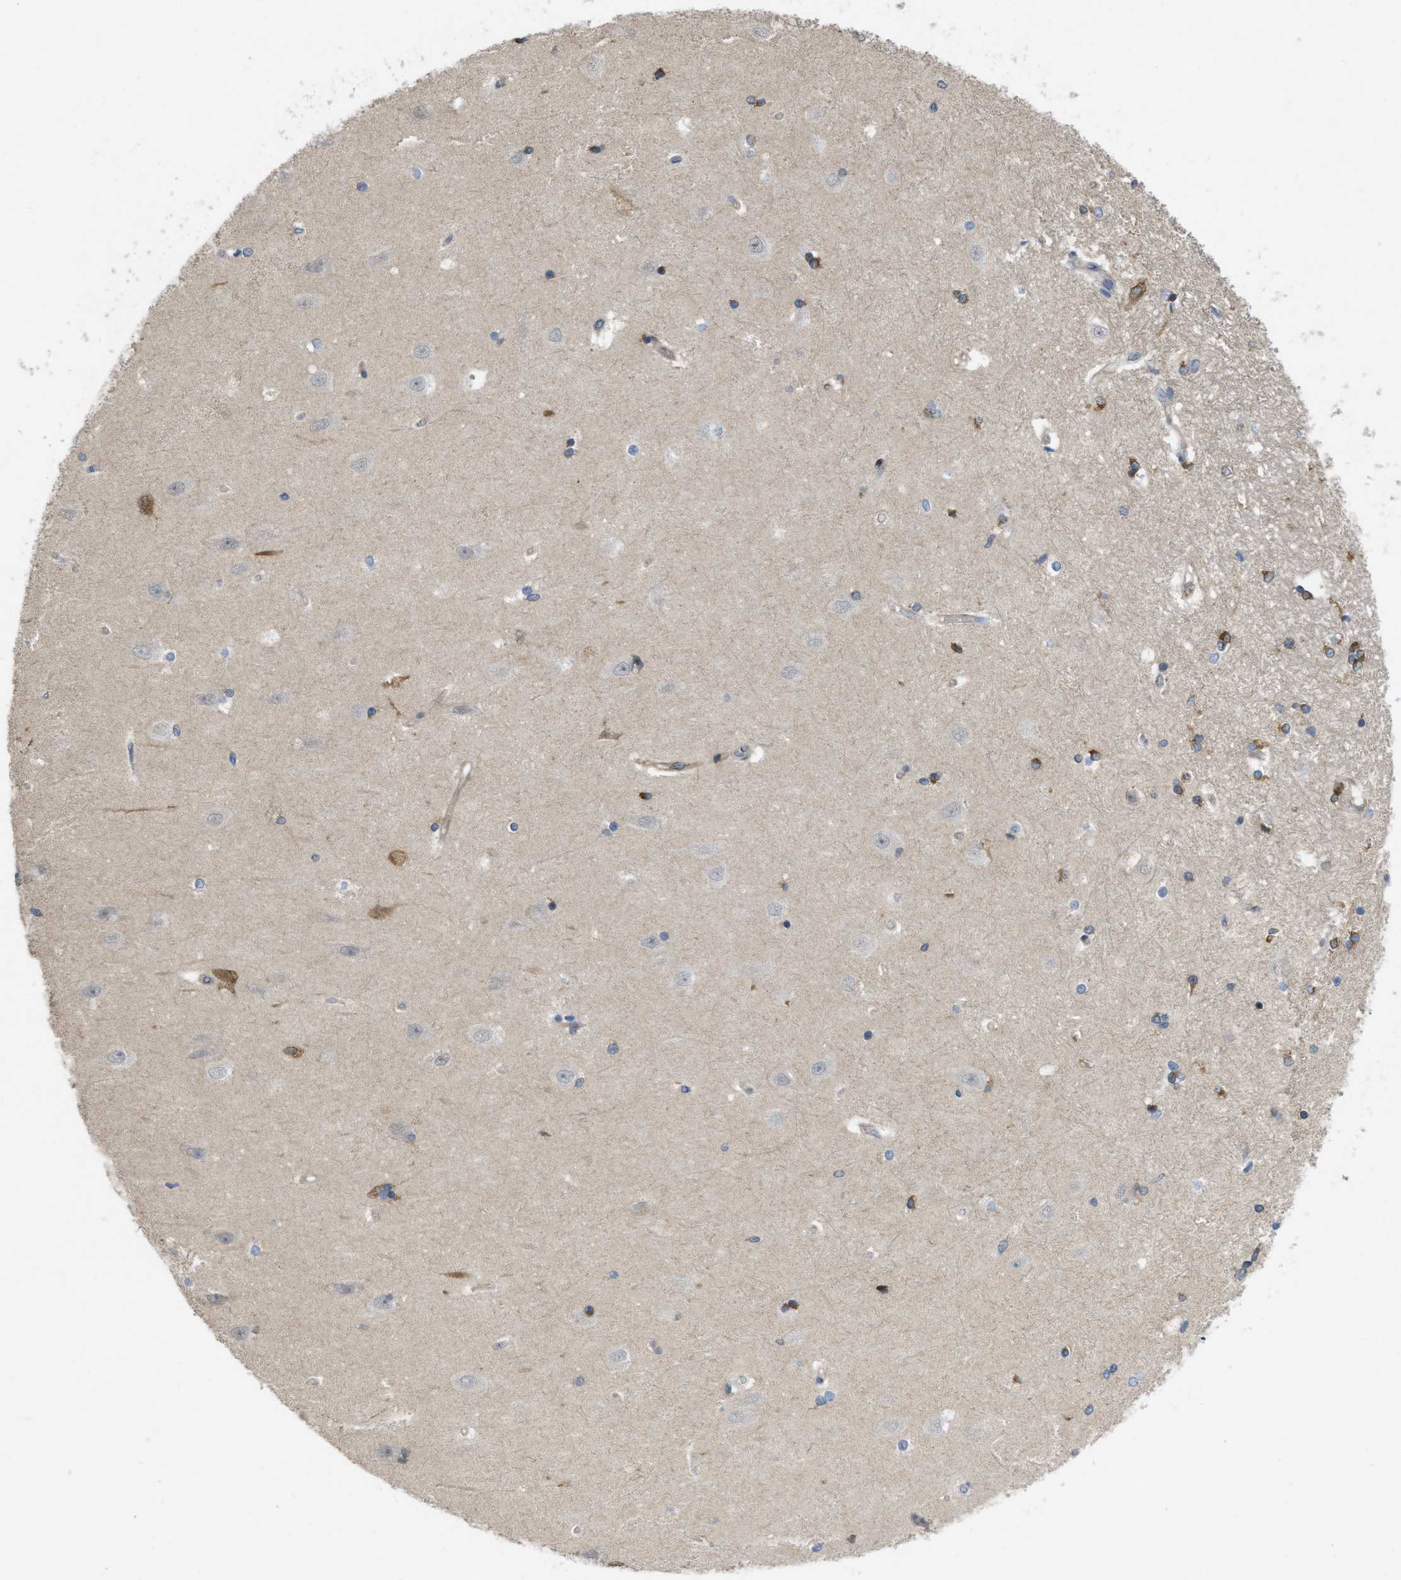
{"staining": {"intensity": "moderate", "quantity": "<25%", "location": "cytoplasmic/membranous"}, "tissue": "hippocampus", "cell_type": "Glial cells", "image_type": "normal", "snomed": [{"axis": "morphology", "description": "Normal tissue, NOS"}, {"axis": "topography", "description": "Hippocampus"}], "caption": "Immunohistochemical staining of unremarkable hippocampus displays moderate cytoplasmic/membranous protein expression in about <25% of glial cells. The staining is performed using DAB (3,3'-diaminobenzidine) brown chromogen to label protein expression. The nuclei are counter-stained blue using hematoxylin.", "gene": "IFNLR1", "patient": {"sex": "male", "age": 45}}